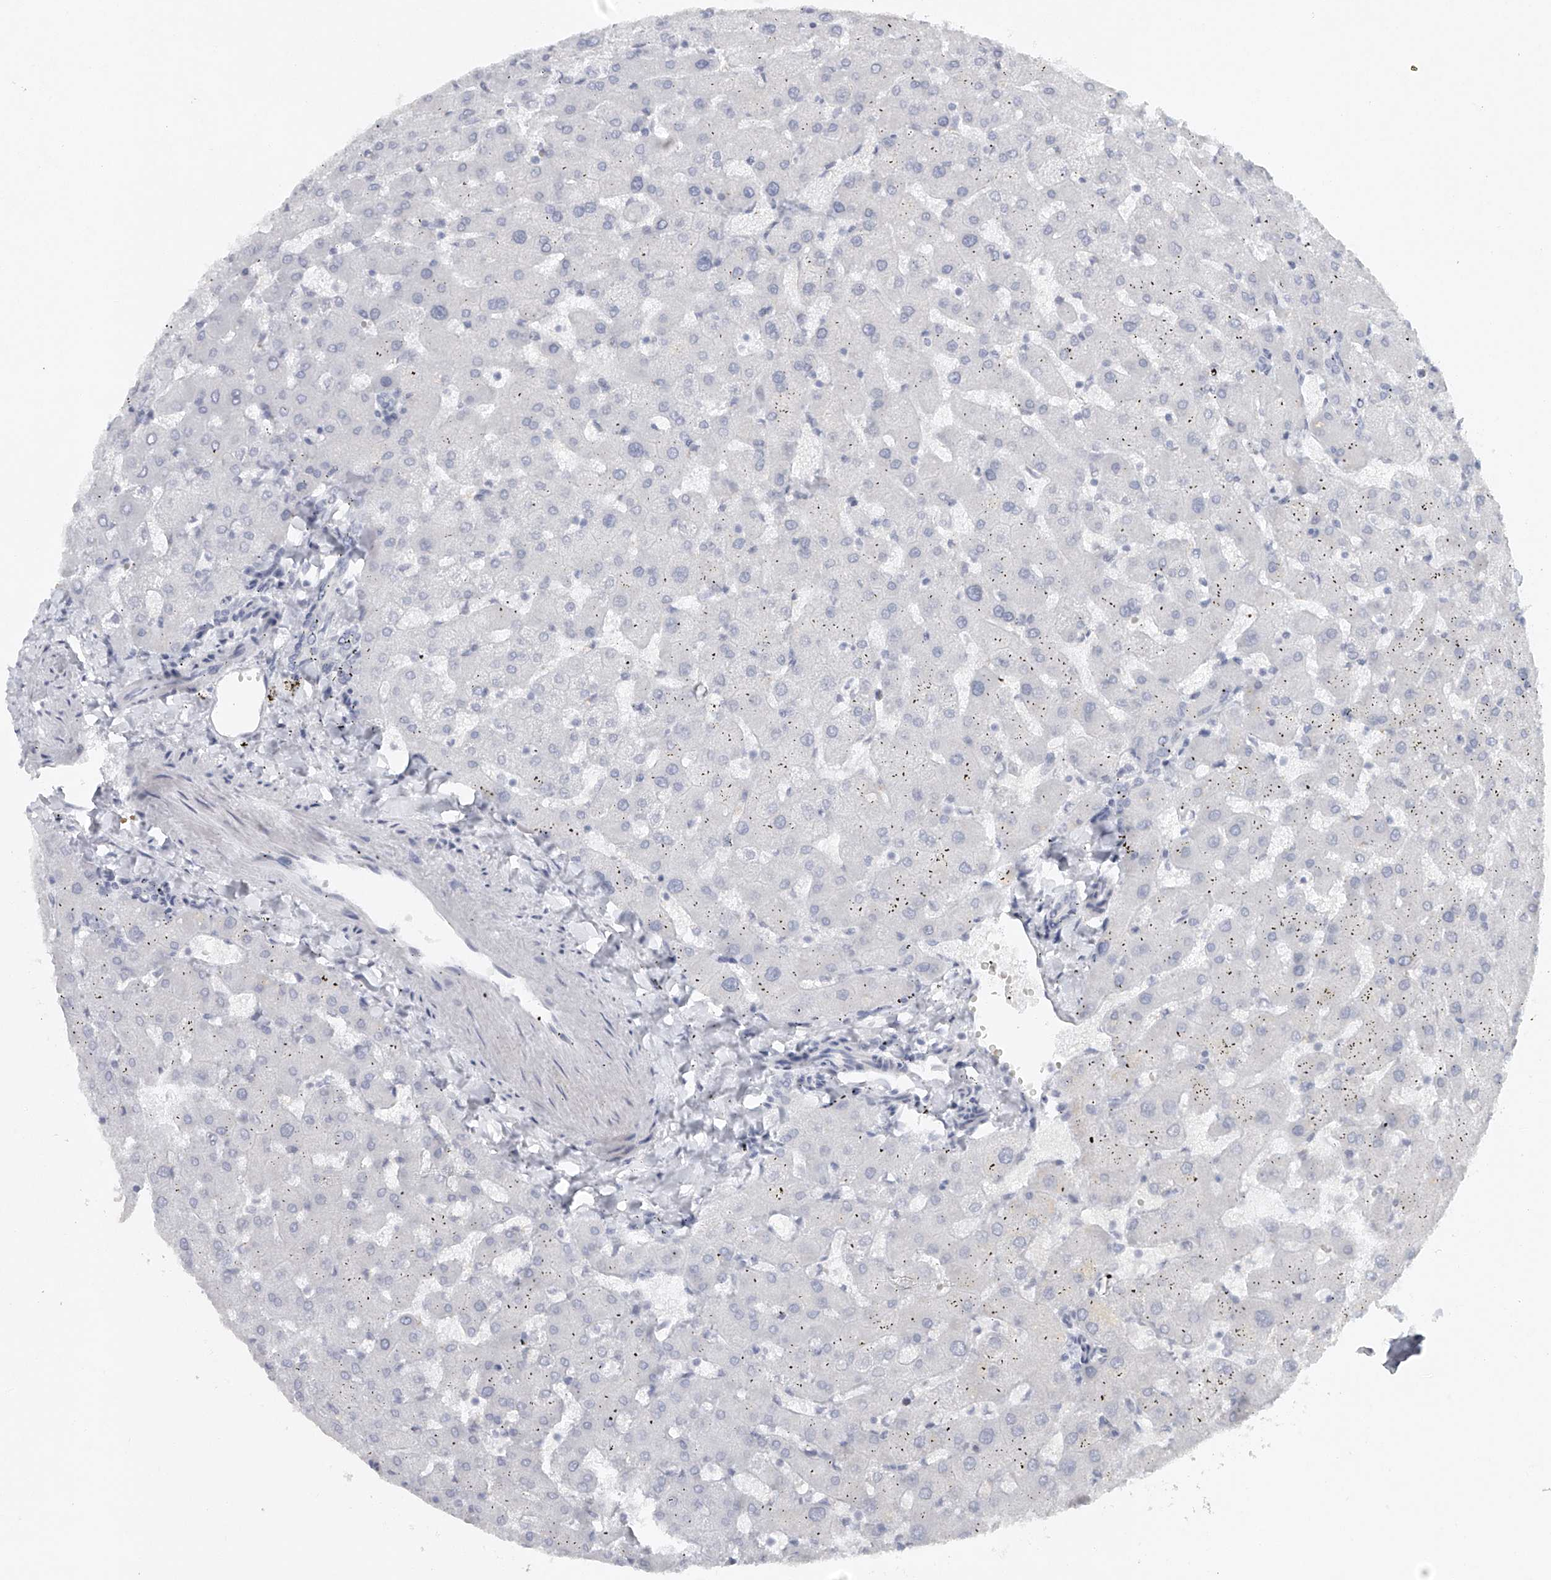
{"staining": {"intensity": "negative", "quantity": "none", "location": "none"}, "tissue": "liver", "cell_type": "Cholangiocytes", "image_type": "normal", "snomed": [{"axis": "morphology", "description": "Normal tissue, NOS"}, {"axis": "topography", "description": "Liver"}], "caption": "High power microscopy histopathology image of an IHC micrograph of normal liver, revealing no significant positivity in cholangiocytes.", "gene": "FAT2", "patient": {"sex": "female", "age": 63}}